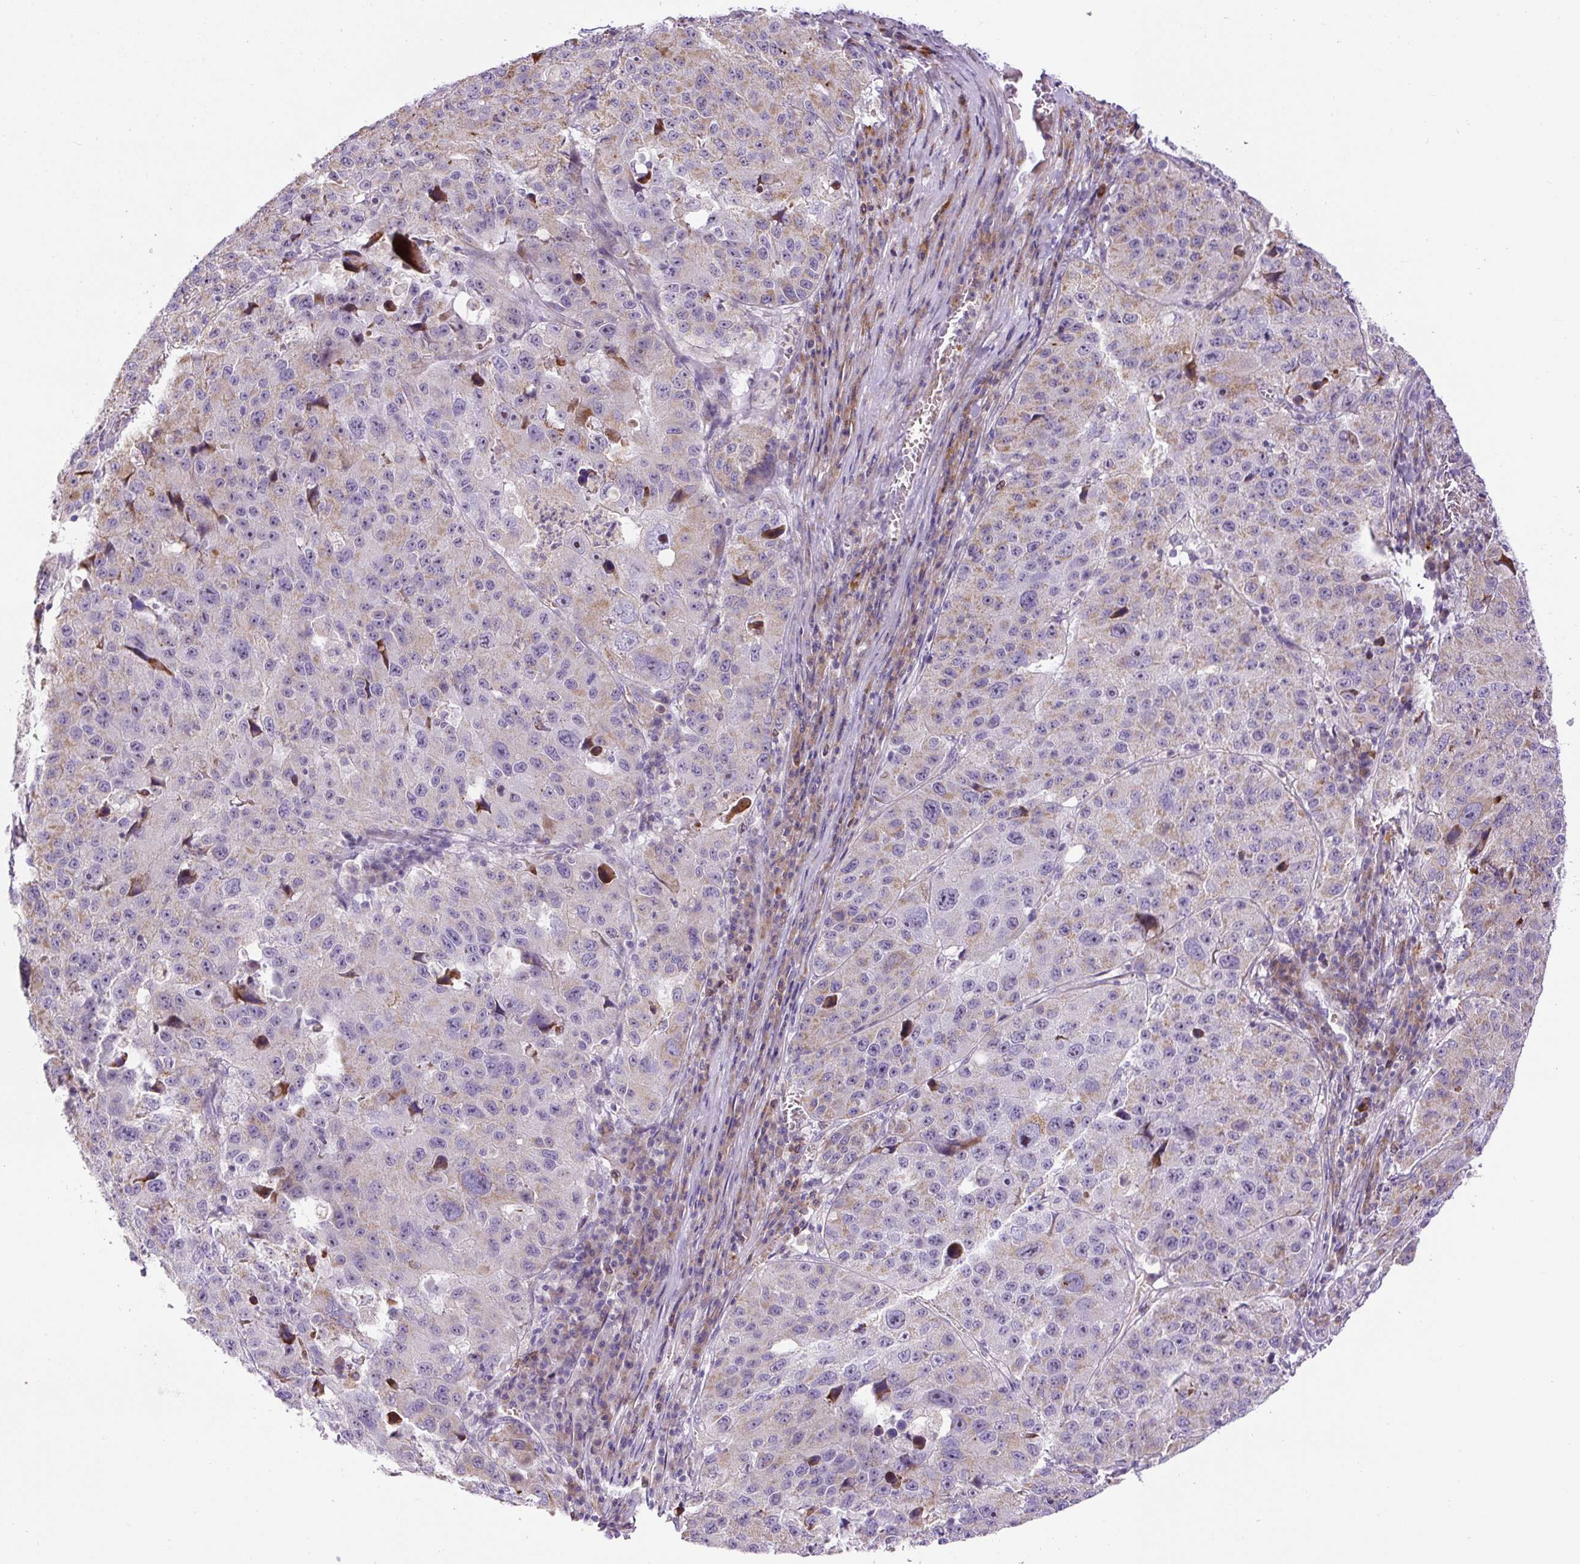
{"staining": {"intensity": "weak", "quantity": ">75%", "location": "cytoplasmic/membranous"}, "tissue": "stomach cancer", "cell_type": "Tumor cells", "image_type": "cancer", "snomed": [{"axis": "morphology", "description": "Adenocarcinoma, NOS"}, {"axis": "topography", "description": "Stomach"}], "caption": "Protein staining demonstrates weak cytoplasmic/membranous expression in about >75% of tumor cells in stomach cancer (adenocarcinoma). (IHC, brightfield microscopy, high magnification).", "gene": "ZNF596", "patient": {"sex": "male", "age": 71}}